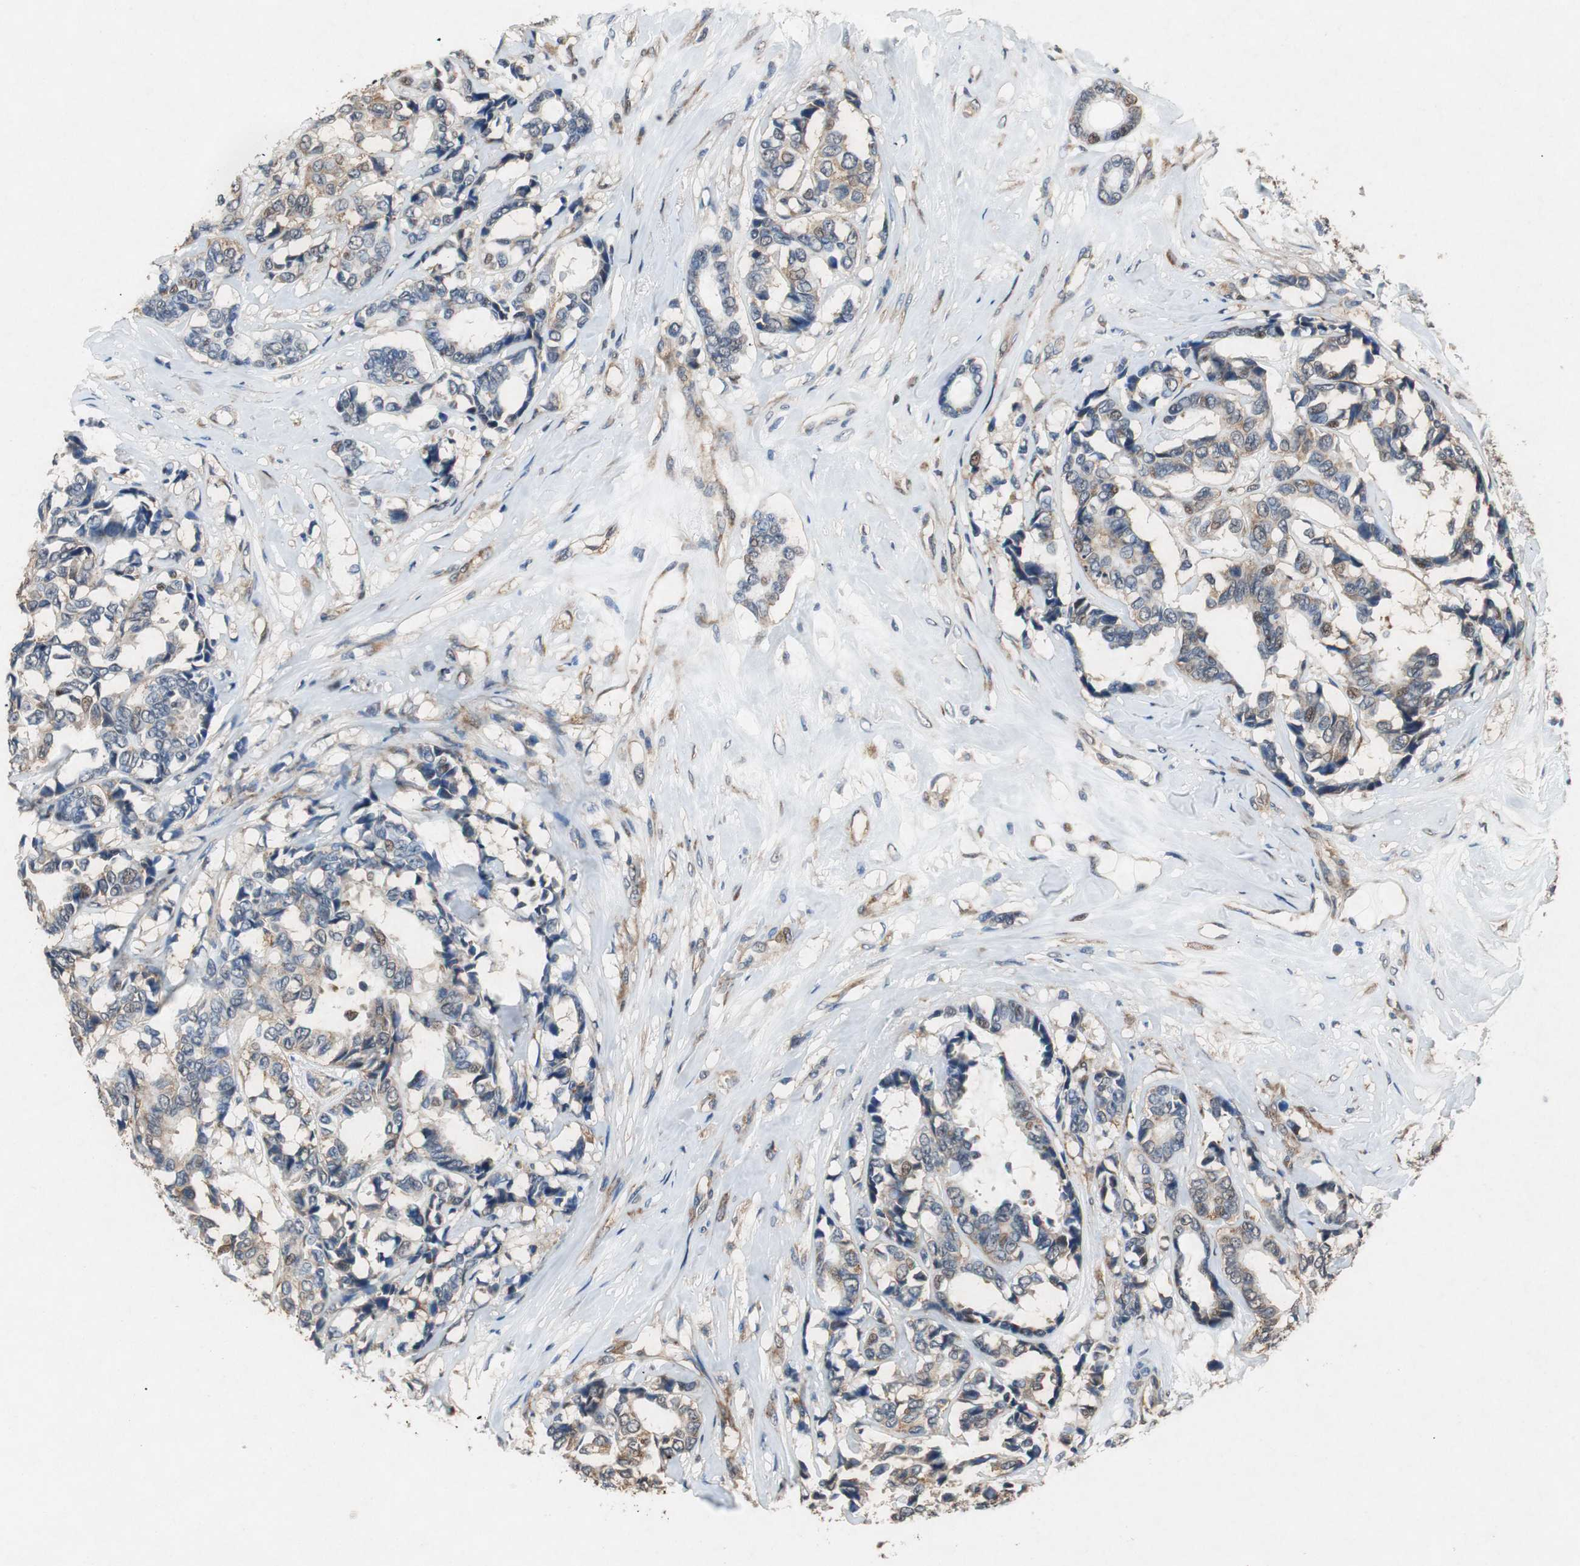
{"staining": {"intensity": "weak", "quantity": ">75%", "location": "cytoplasmic/membranous"}, "tissue": "breast cancer", "cell_type": "Tumor cells", "image_type": "cancer", "snomed": [{"axis": "morphology", "description": "Duct carcinoma"}, {"axis": "topography", "description": "Breast"}], "caption": "Breast cancer stained with DAB (3,3'-diaminobenzidine) immunohistochemistry (IHC) displays low levels of weak cytoplasmic/membranous staining in approximately >75% of tumor cells. (DAB = brown stain, brightfield microscopy at high magnification).", "gene": "RPL35", "patient": {"sex": "female", "age": 87}}